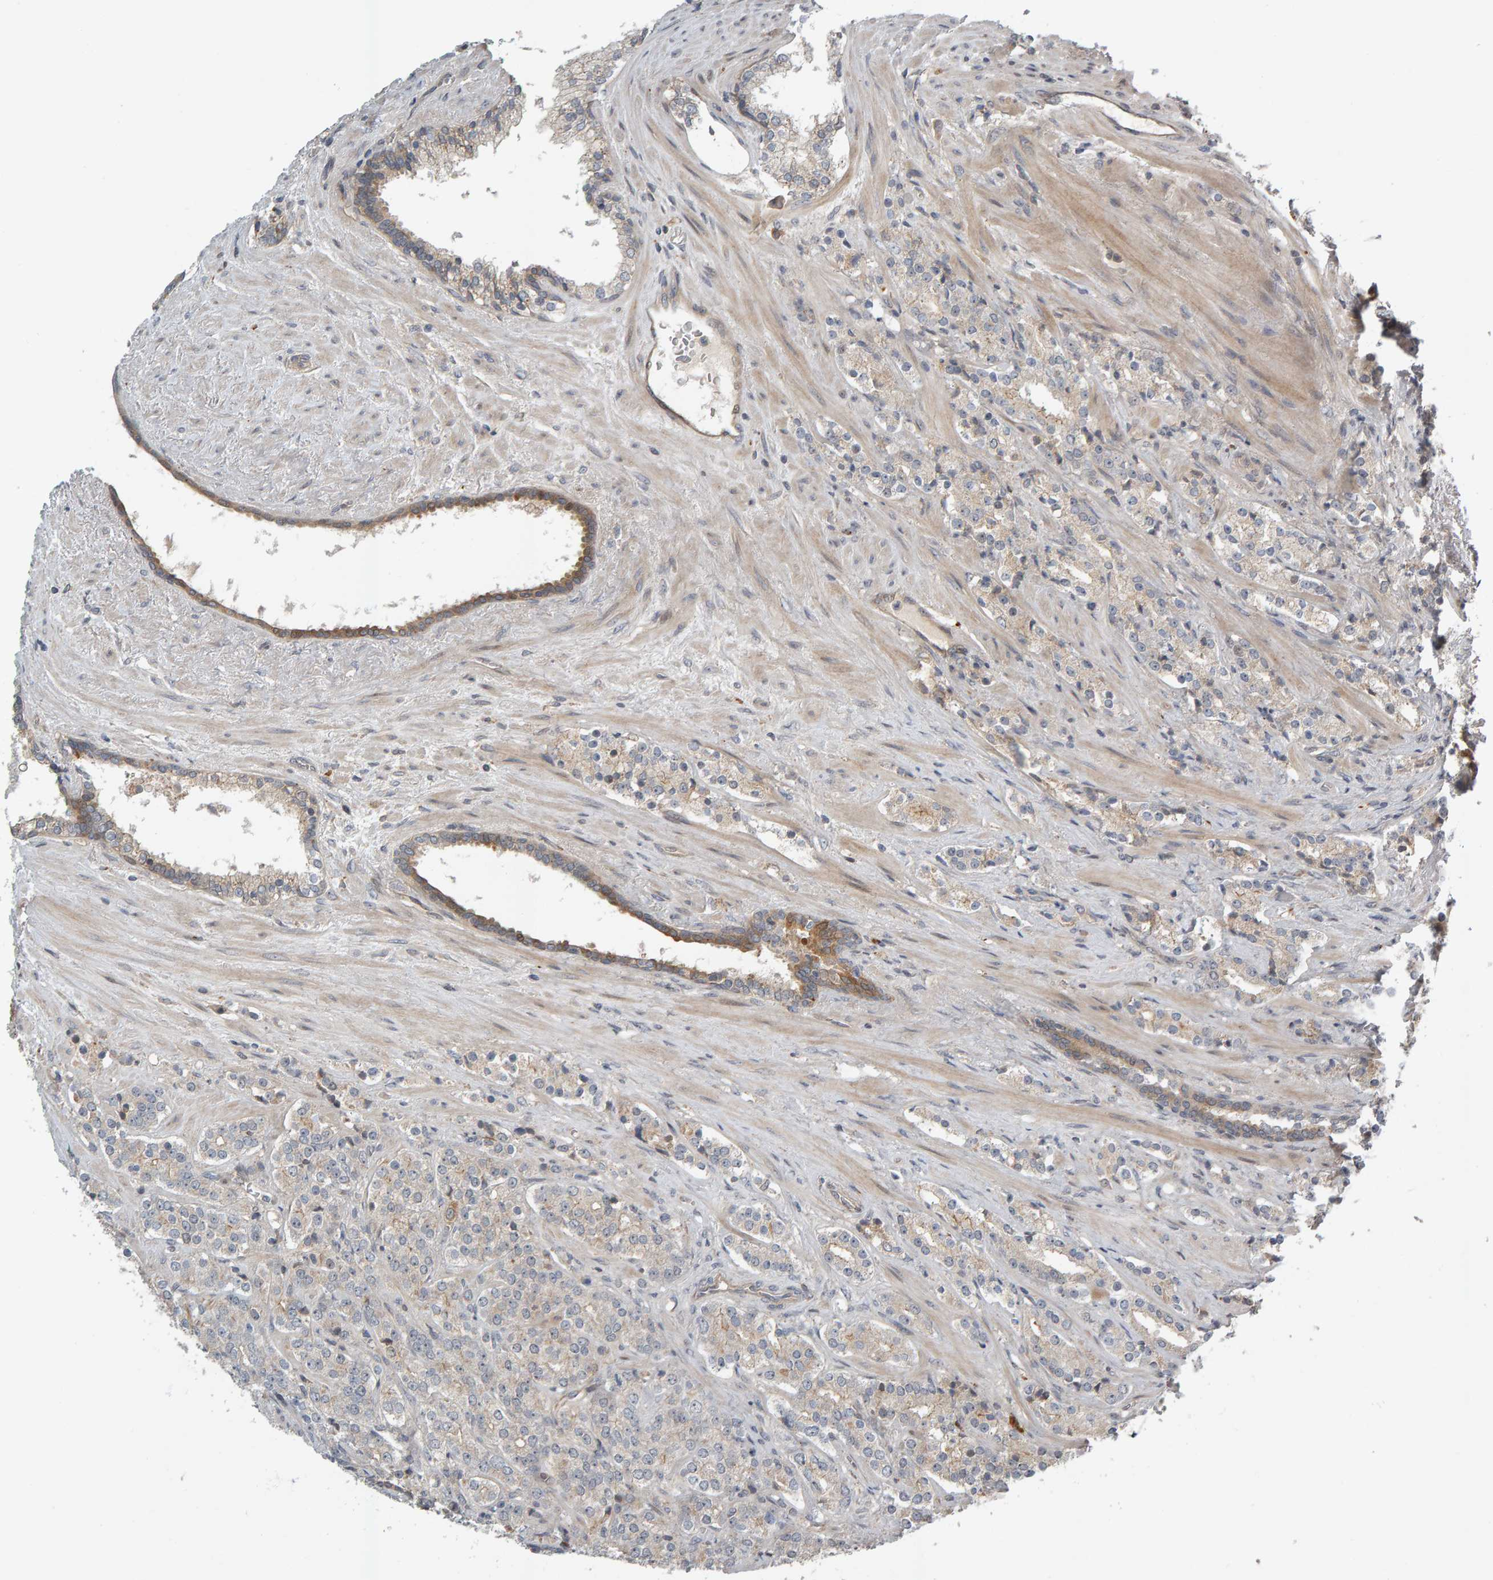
{"staining": {"intensity": "weak", "quantity": "<25%", "location": "cytoplasmic/membranous"}, "tissue": "prostate cancer", "cell_type": "Tumor cells", "image_type": "cancer", "snomed": [{"axis": "morphology", "description": "Adenocarcinoma, High grade"}, {"axis": "topography", "description": "Prostate"}], "caption": "A high-resolution photomicrograph shows IHC staining of high-grade adenocarcinoma (prostate), which exhibits no significant expression in tumor cells. (DAB immunohistochemistry (IHC) with hematoxylin counter stain).", "gene": "ZNF160", "patient": {"sex": "male", "age": 71}}